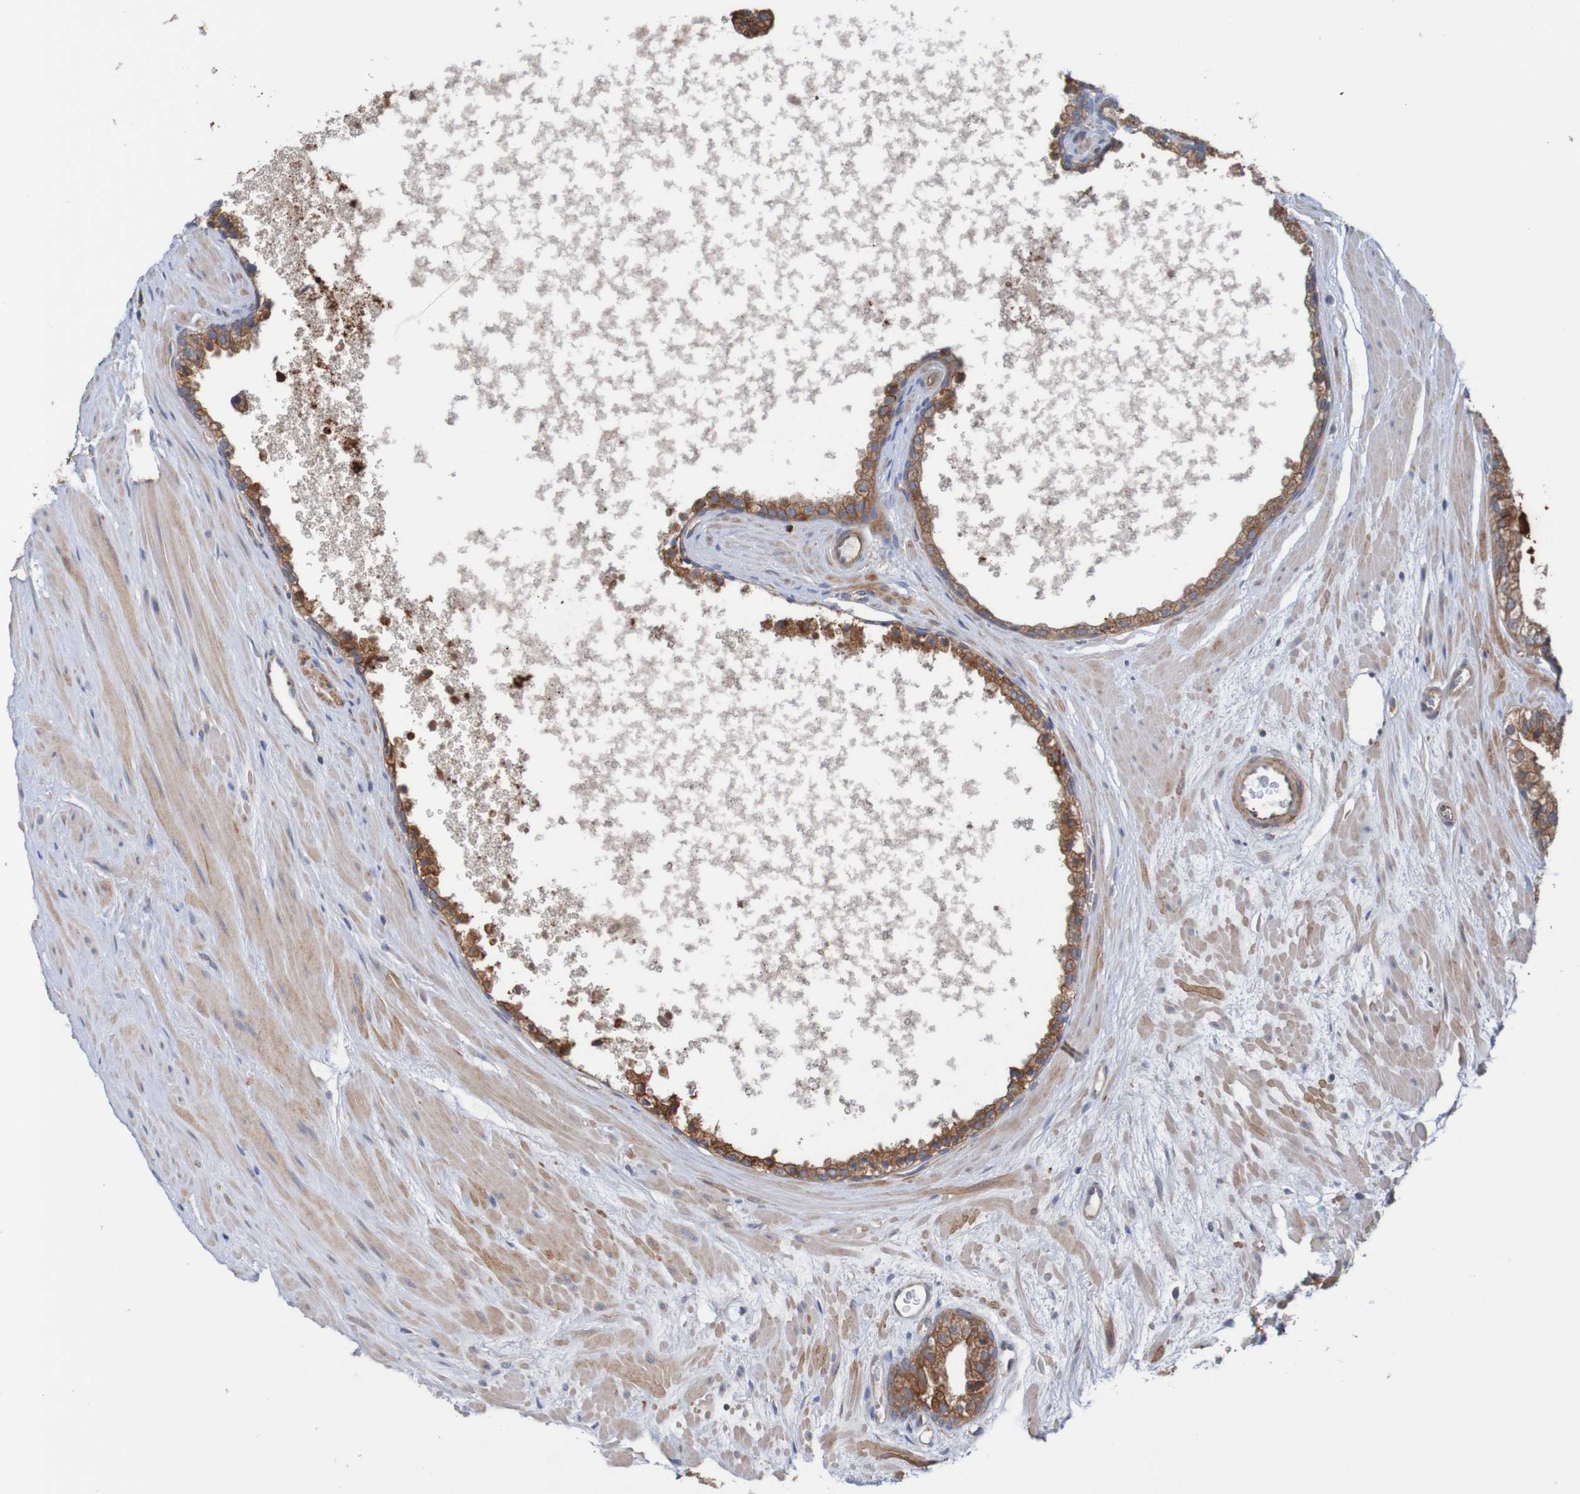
{"staining": {"intensity": "strong", "quantity": ">75%", "location": "cytoplasmic/membranous"}, "tissue": "prostate cancer", "cell_type": "Tumor cells", "image_type": "cancer", "snomed": [{"axis": "morphology", "description": "Adenocarcinoma, High grade"}, {"axis": "topography", "description": "Prostate"}], "caption": "High-grade adenocarcinoma (prostate) stained with a brown dye reveals strong cytoplasmic/membranous positive staining in about >75% of tumor cells.", "gene": "ST8SIA6", "patient": {"sex": "male", "age": 65}}